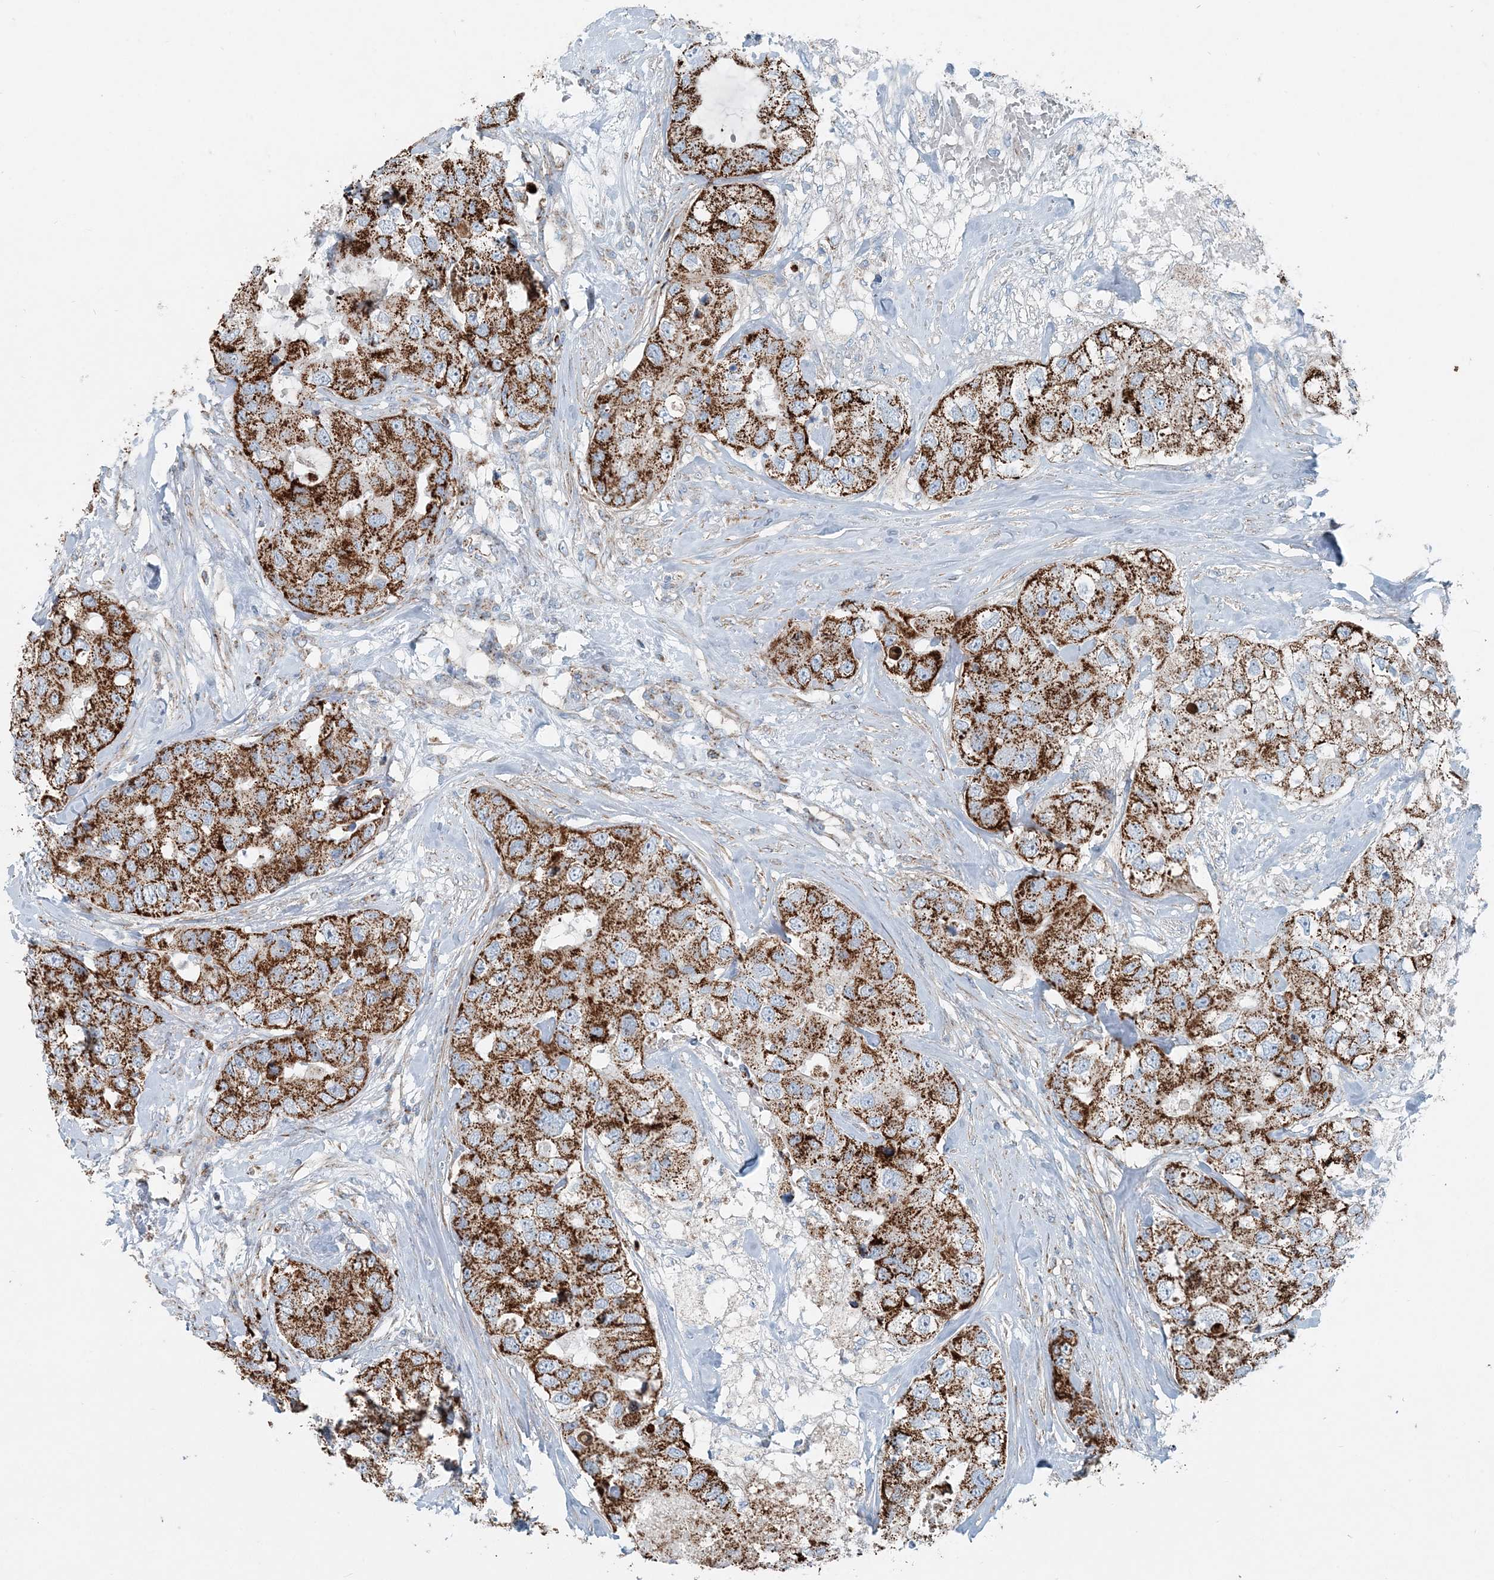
{"staining": {"intensity": "moderate", "quantity": ">75%", "location": "cytoplasmic/membranous"}, "tissue": "breast cancer", "cell_type": "Tumor cells", "image_type": "cancer", "snomed": [{"axis": "morphology", "description": "Duct carcinoma"}, {"axis": "topography", "description": "Breast"}], "caption": "High-magnification brightfield microscopy of breast cancer stained with DAB (3,3'-diaminobenzidine) (brown) and counterstained with hematoxylin (blue). tumor cells exhibit moderate cytoplasmic/membranous expression is identified in about>75% of cells.", "gene": "INTU", "patient": {"sex": "female", "age": 62}}